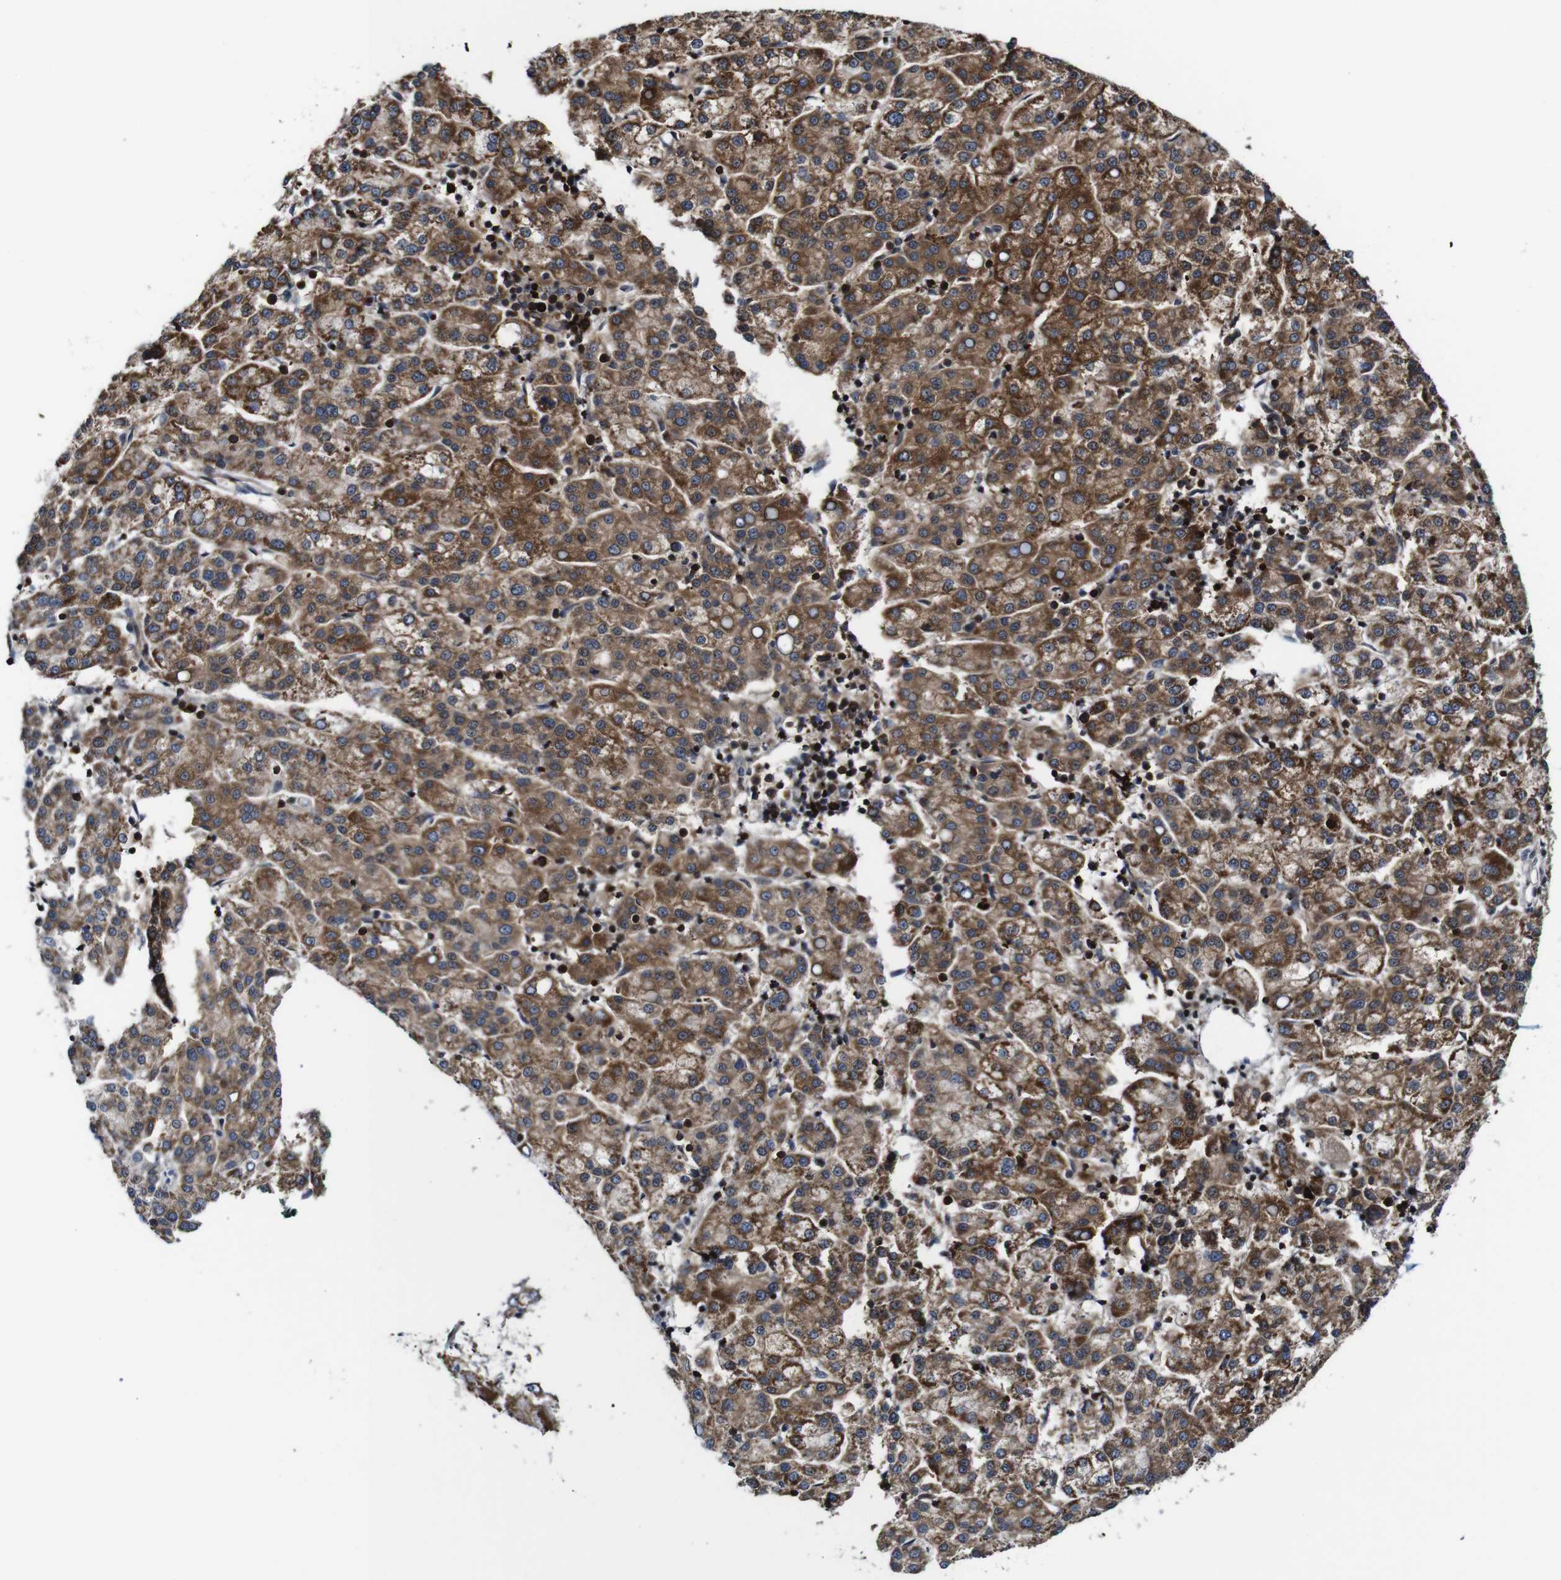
{"staining": {"intensity": "moderate", "quantity": ">75%", "location": "cytoplasmic/membranous"}, "tissue": "liver cancer", "cell_type": "Tumor cells", "image_type": "cancer", "snomed": [{"axis": "morphology", "description": "Carcinoma, Hepatocellular, NOS"}, {"axis": "topography", "description": "Liver"}], "caption": "A brown stain labels moderate cytoplasmic/membranous staining of a protein in human liver hepatocellular carcinoma tumor cells.", "gene": "JAK2", "patient": {"sex": "female", "age": 58}}